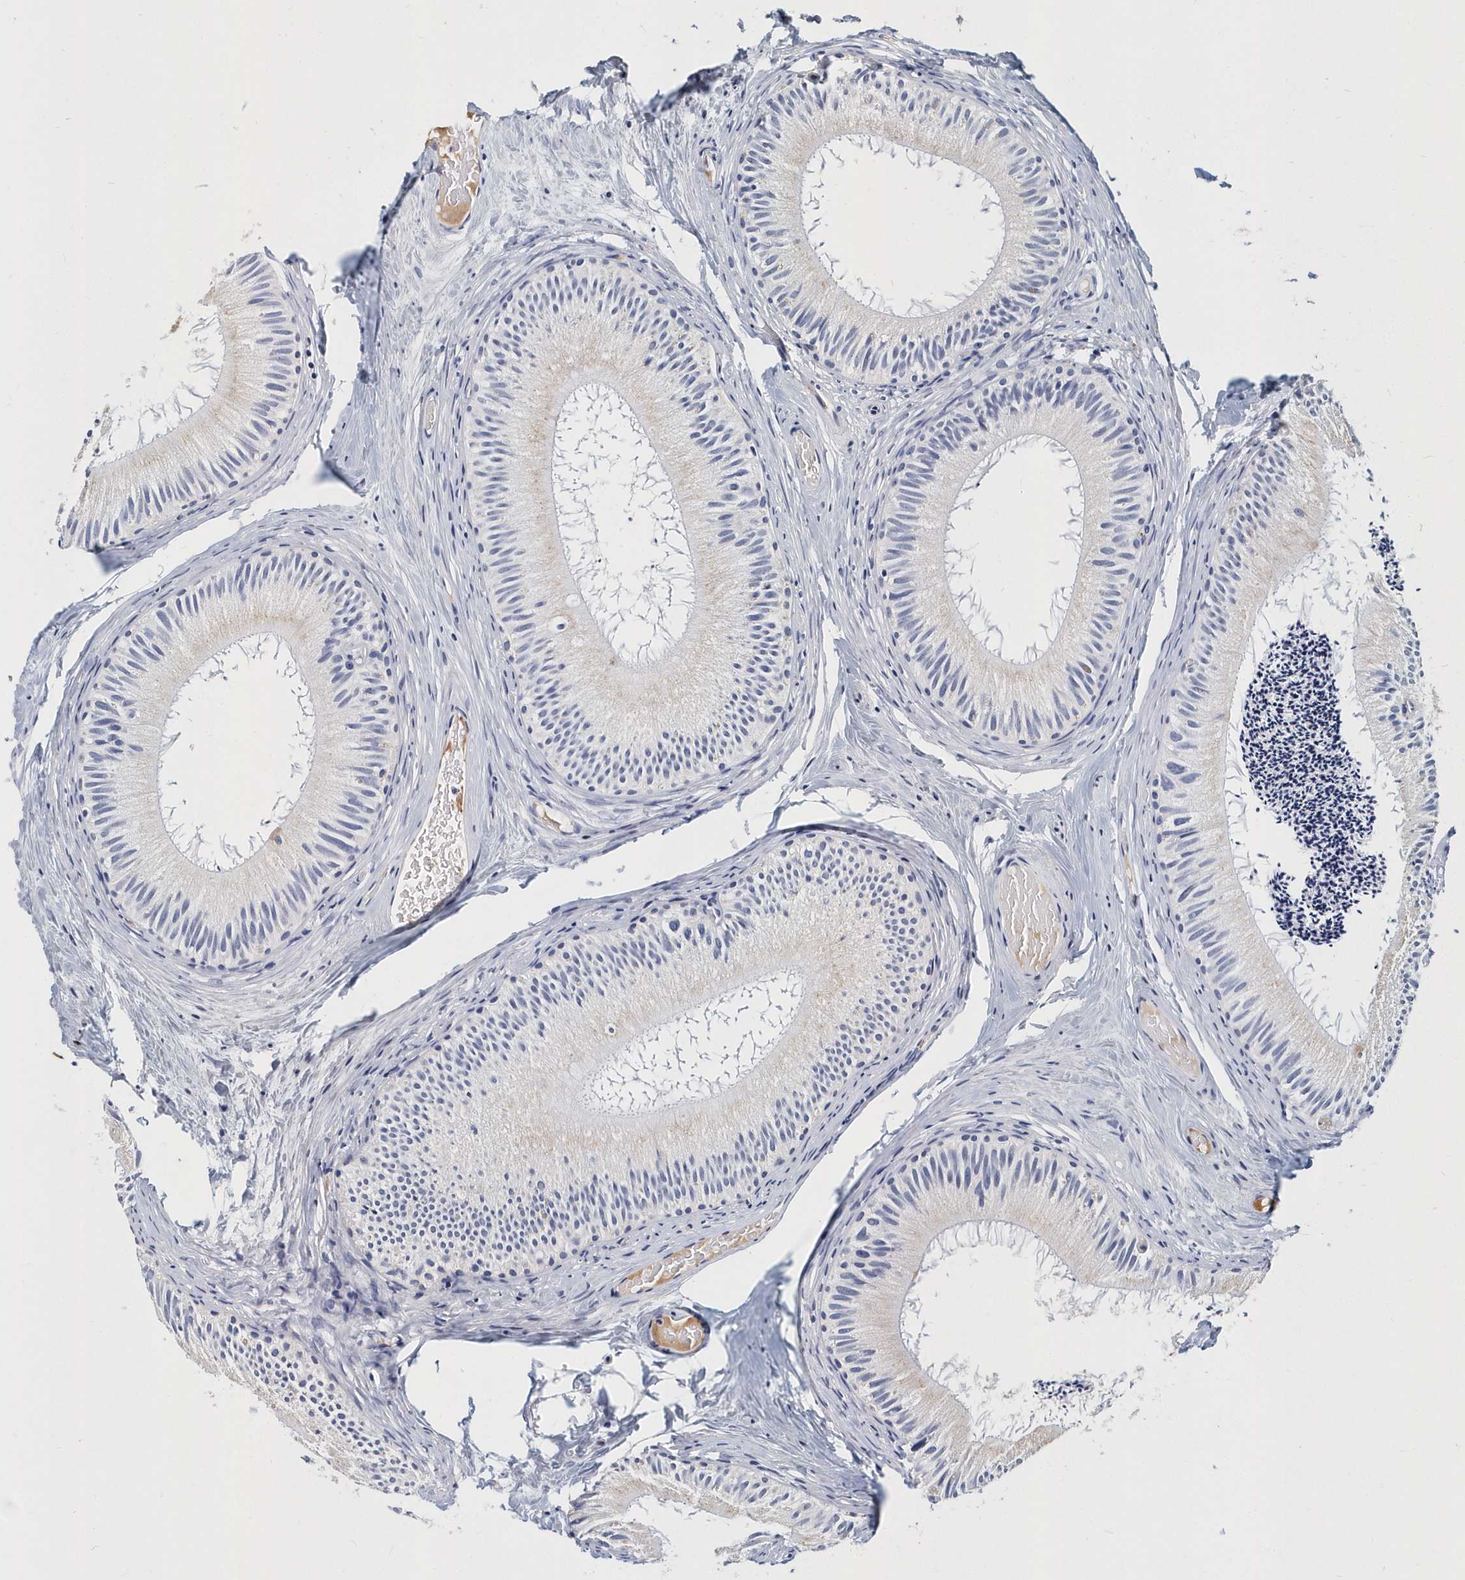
{"staining": {"intensity": "negative", "quantity": "none", "location": "none"}, "tissue": "epididymis", "cell_type": "Glandular cells", "image_type": "normal", "snomed": [{"axis": "morphology", "description": "Normal tissue, NOS"}, {"axis": "topography", "description": "Epididymis"}], "caption": "Human epididymis stained for a protein using immunohistochemistry demonstrates no expression in glandular cells.", "gene": "ITGA2B", "patient": {"sex": "male", "age": 50}}